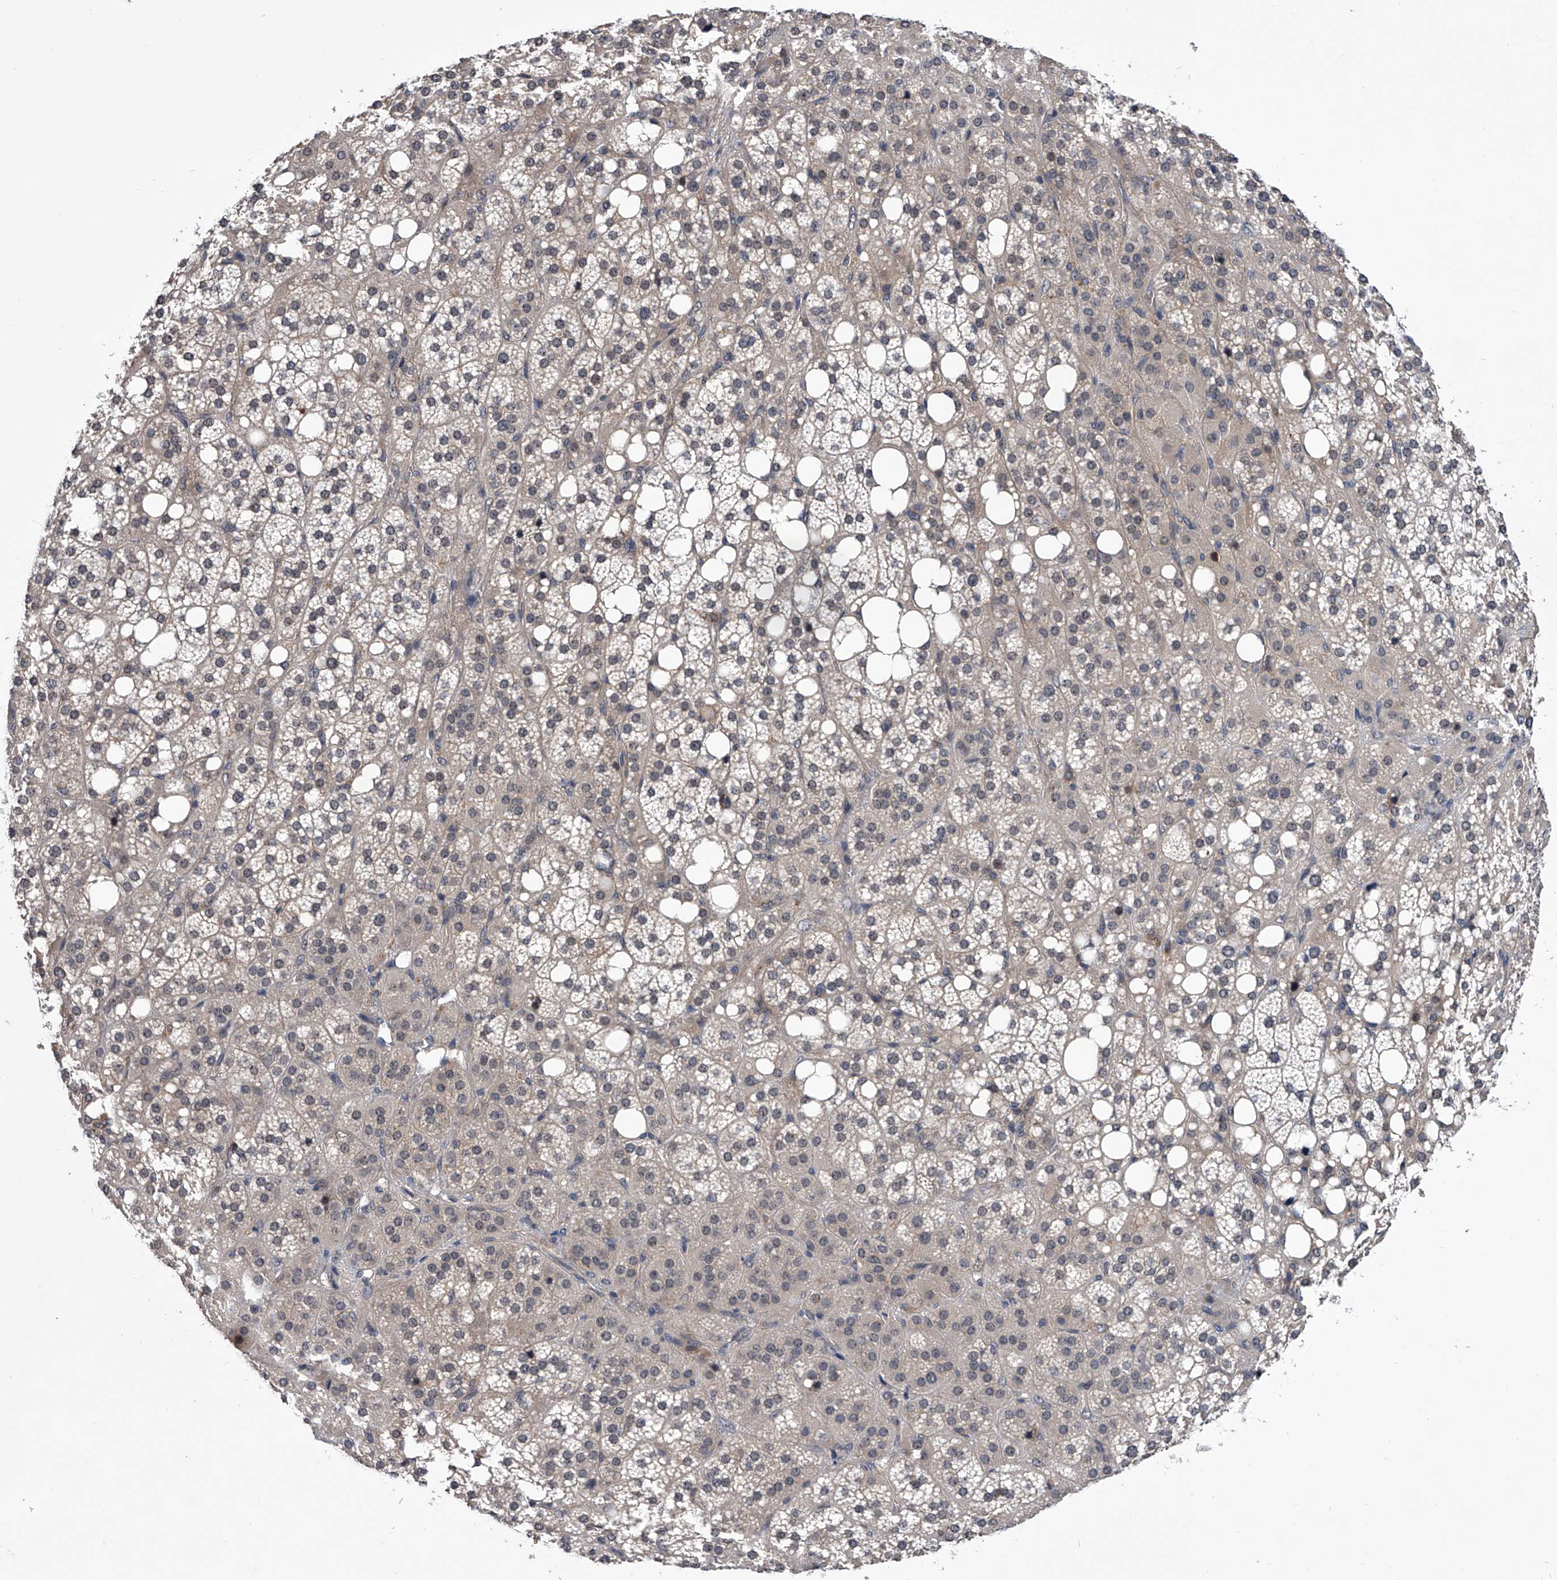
{"staining": {"intensity": "weak", "quantity": "<25%", "location": "cytoplasmic/membranous"}, "tissue": "adrenal gland", "cell_type": "Glandular cells", "image_type": "normal", "snomed": [{"axis": "morphology", "description": "Normal tissue, NOS"}, {"axis": "topography", "description": "Adrenal gland"}], "caption": "This histopathology image is of normal adrenal gland stained with immunohistochemistry (IHC) to label a protein in brown with the nuclei are counter-stained blue. There is no positivity in glandular cells.", "gene": "ZNF30", "patient": {"sex": "female", "age": 59}}